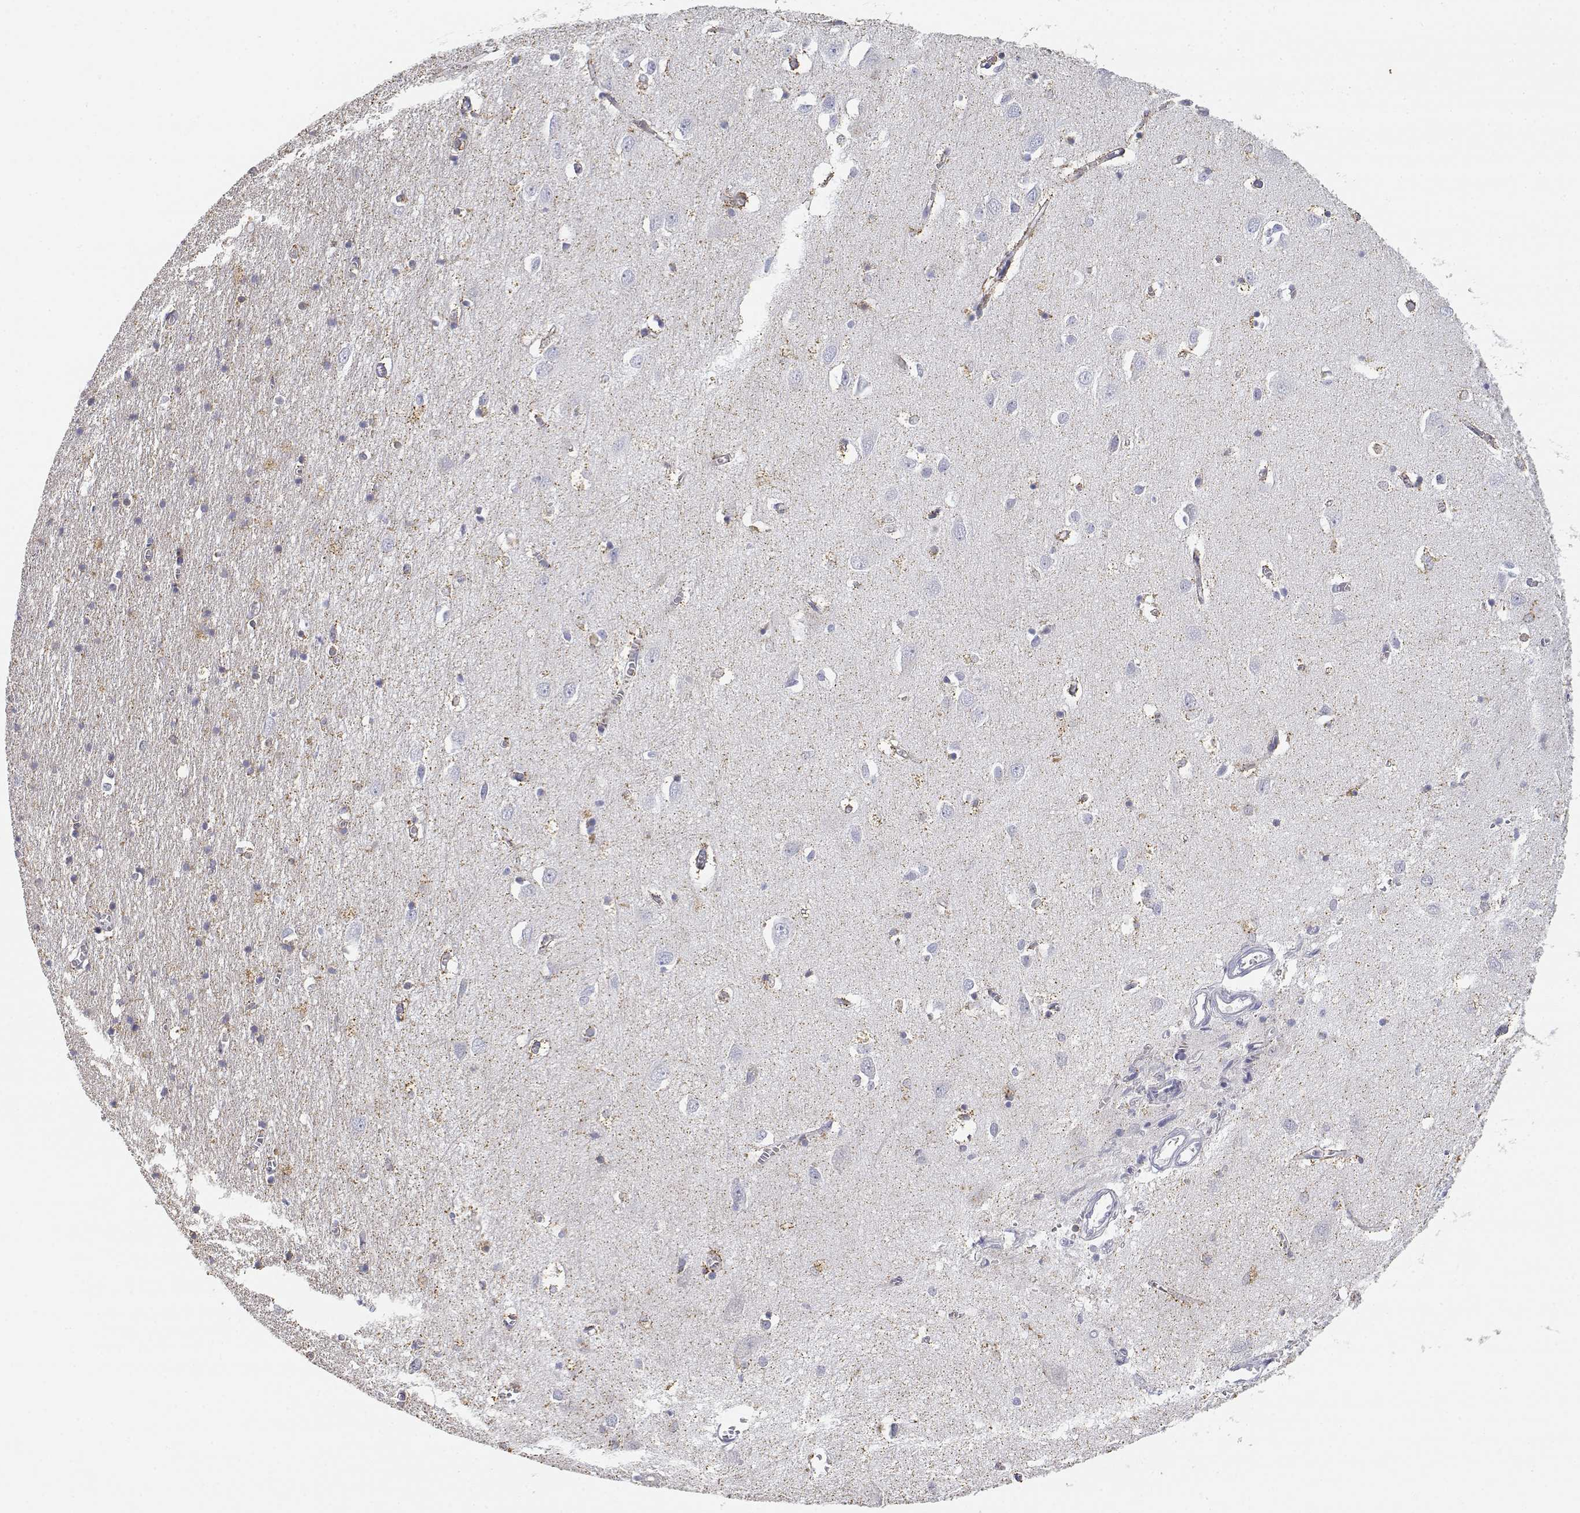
{"staining": {"intensity": "negative", "quantity": "none", "location": "none"}, "tissue": "cerebral cortex", "cell_type": "Endothelial cells", "image_type": "normal", "snomed": [{"axis": "morphology", "description": "Normal tissue, NOS"}, {"axis": "topography", "description": "Cerebral cortex"}], "caption": "Histopathology image shows no protein staining in endothelial cells of unremarkable cerebral cortex.", "gene": "ADA", "patient": {"sex": "male", "age": 70}}